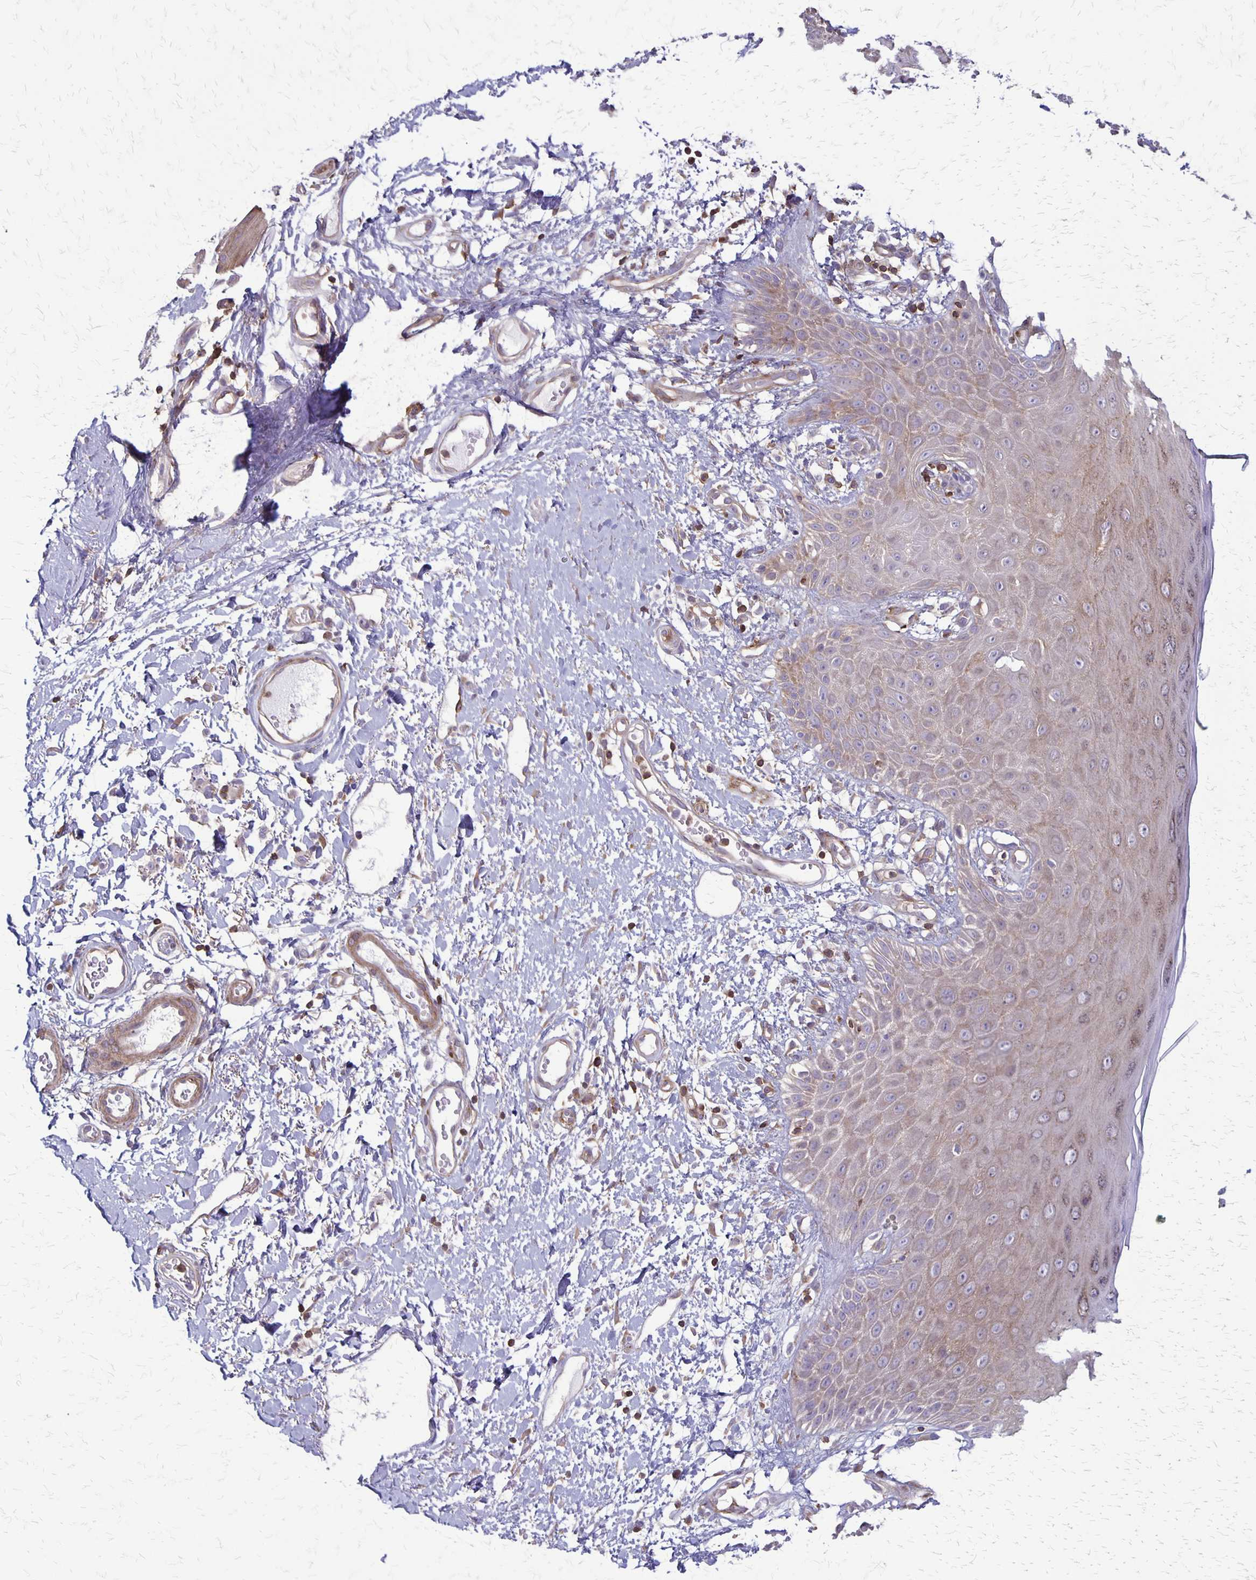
{"staining": {"intensity": "moderate", "quantity": ">75%", "location": "cytoplasmic/membranous"}, "tissue": "skin", "cell_type": "Epidermal cells", "image_type": "normal", "snomed": [{"axis": "morphology", "description": "Normal tissue, NOS"}, {"axis": "topography", "description": "Anal"}, {"axis": "topography", "description": "Peripheral nerve tissue"}], "caption": "Immunohistochemistry (IHC) of benign skin exhibits medium levels of moderate cytoplasmic/membranous staining in approximately >75% of epidermal cells. Using DAB (brown) and hematoxylin (blue) stains, captured at high magnification using brightfield microscopy.", "gene": "SEPTIN5", "patient": {"sex": "male", "age": 78}}